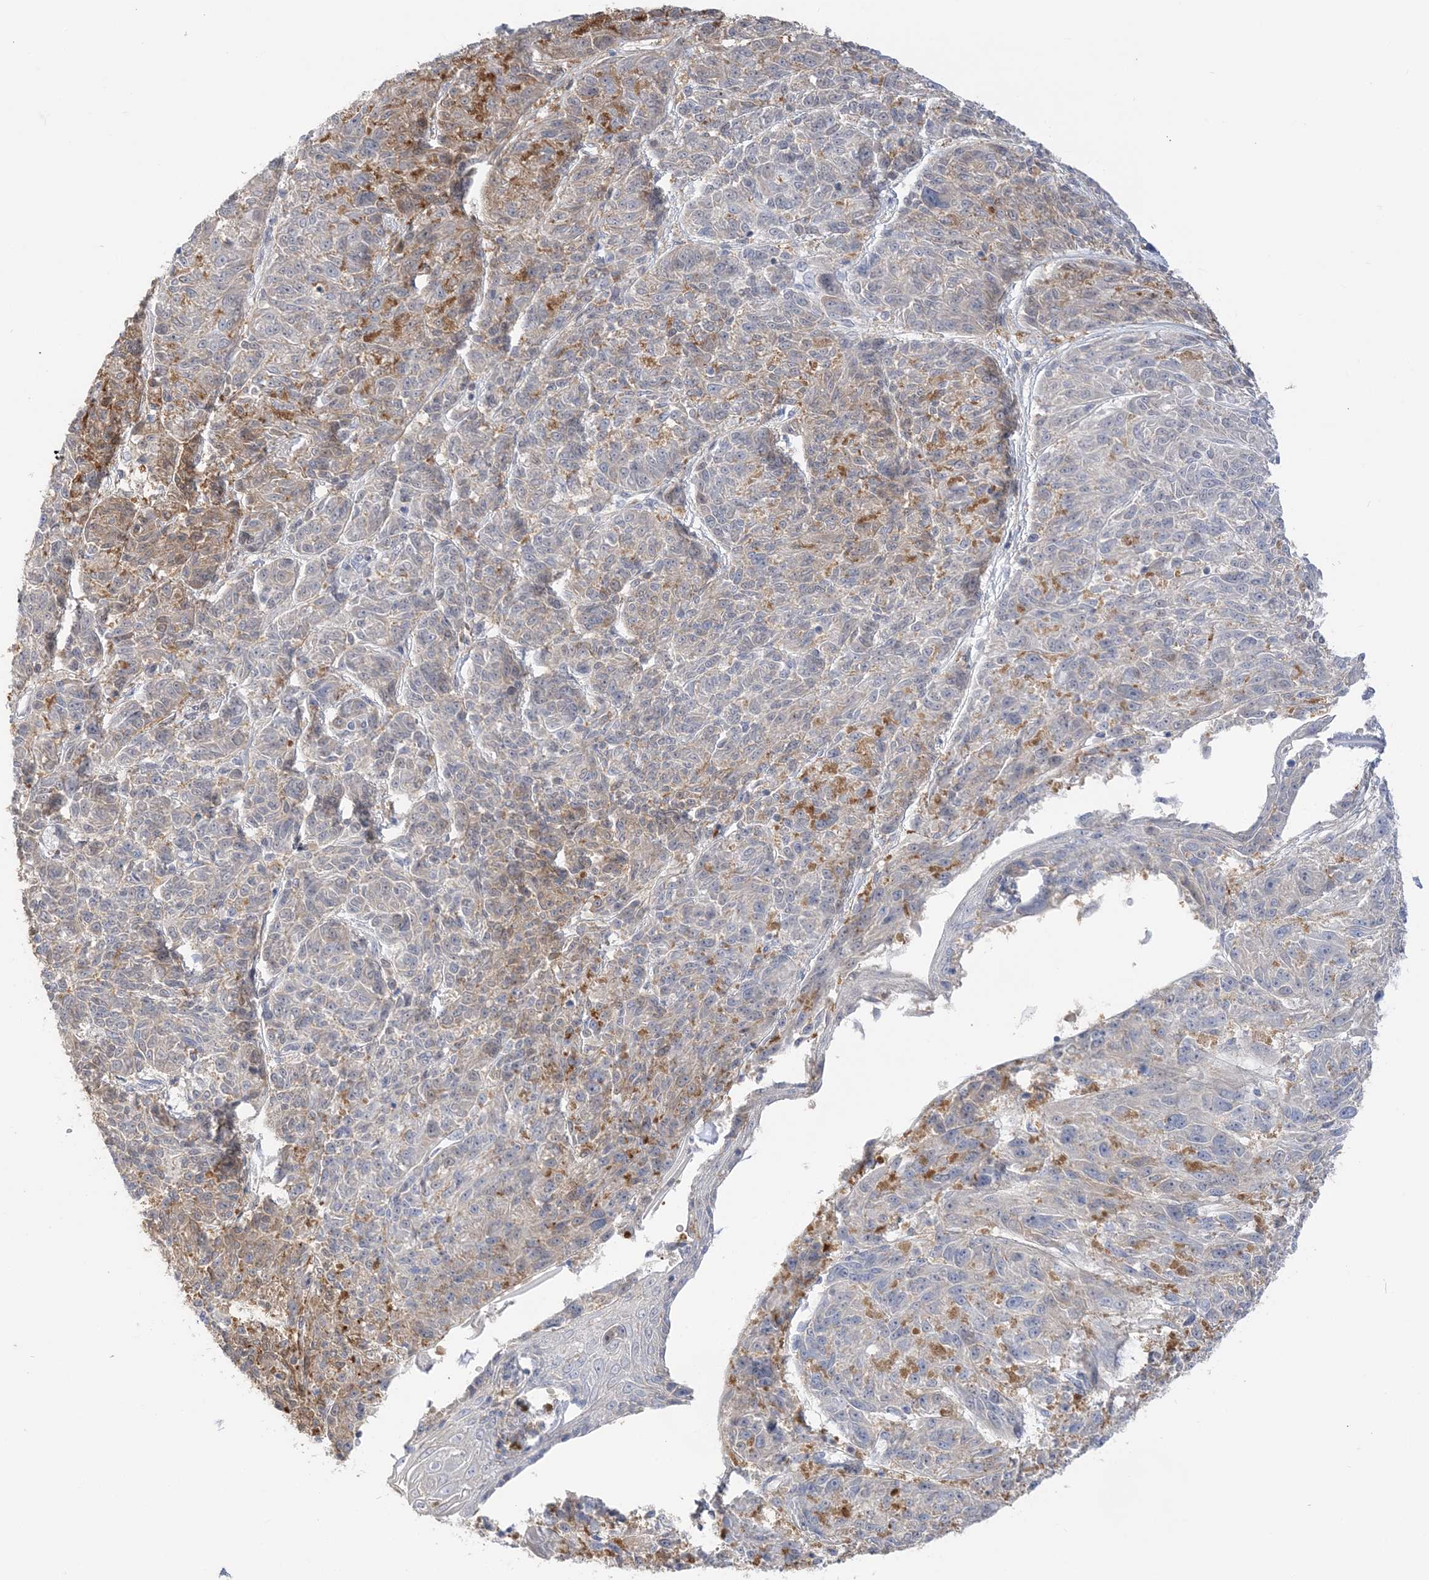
{"staining": {"intensity": "weak", "quantity": "25%-75%", "location": "cytoplasmic/membranous"}, "tissue": "melanoma", "cell_type": "Tumor cells", "image_type": "cancer", "snomed": [{"axis": "morphology", "description": "Malignant melanoma, NOS"}, {"axis": "topography", "description": "Skin"}], "caption": "Tumor cells display weak cytoplasmic/membranous expression in about 25%-75% of cells in malignant melanoma.", "gene": "THADA", "patient": {"sex": "male", "age": 53}}